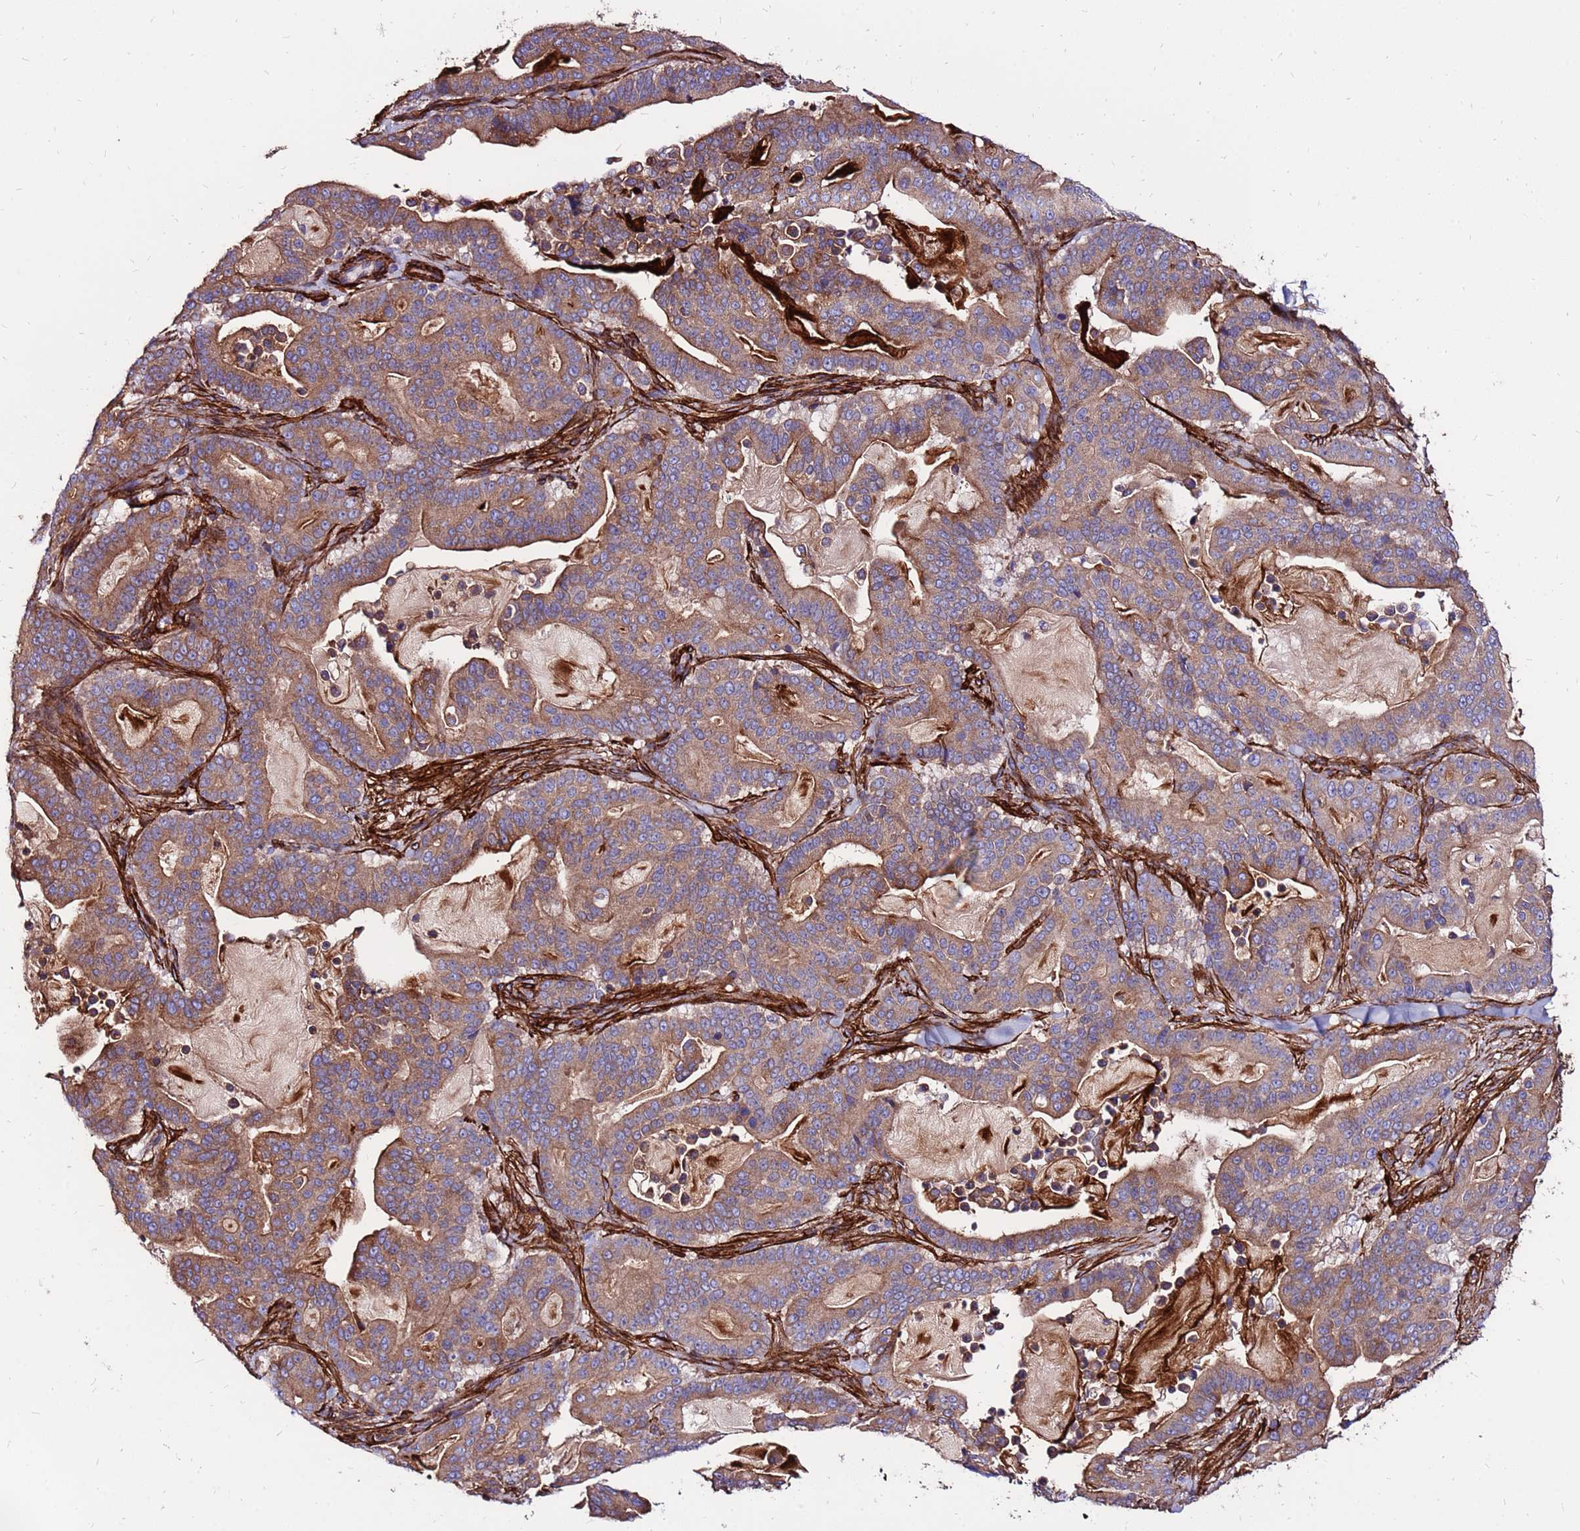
{"staining": {"intensity": "moderate", "quantity": ">75%", "location": "cytoplasmic/membranous"}, "tissue": "pancreatic cancer", "cell_type": "Tumor cells", "image_type": "cancer", "snomed": [{"axis": "morphology", "description": "Adenocarcinoma, NOS"}, {"axis": "topography", "description": "Pancreas"}], "caption": "Protein expression analysis of adenocarcinoma (pancreatic) exhibits moderate cytoplasmic/membranous expression in approximately >75% of tumor cells. The staining was performed using DAB to visualize the protein expression in brown, while the nuclei were stained in blue with hematoxylin (Magnification: 20x).", "gene": "EI24", "patient": {"sex": "male", "age": 63}}